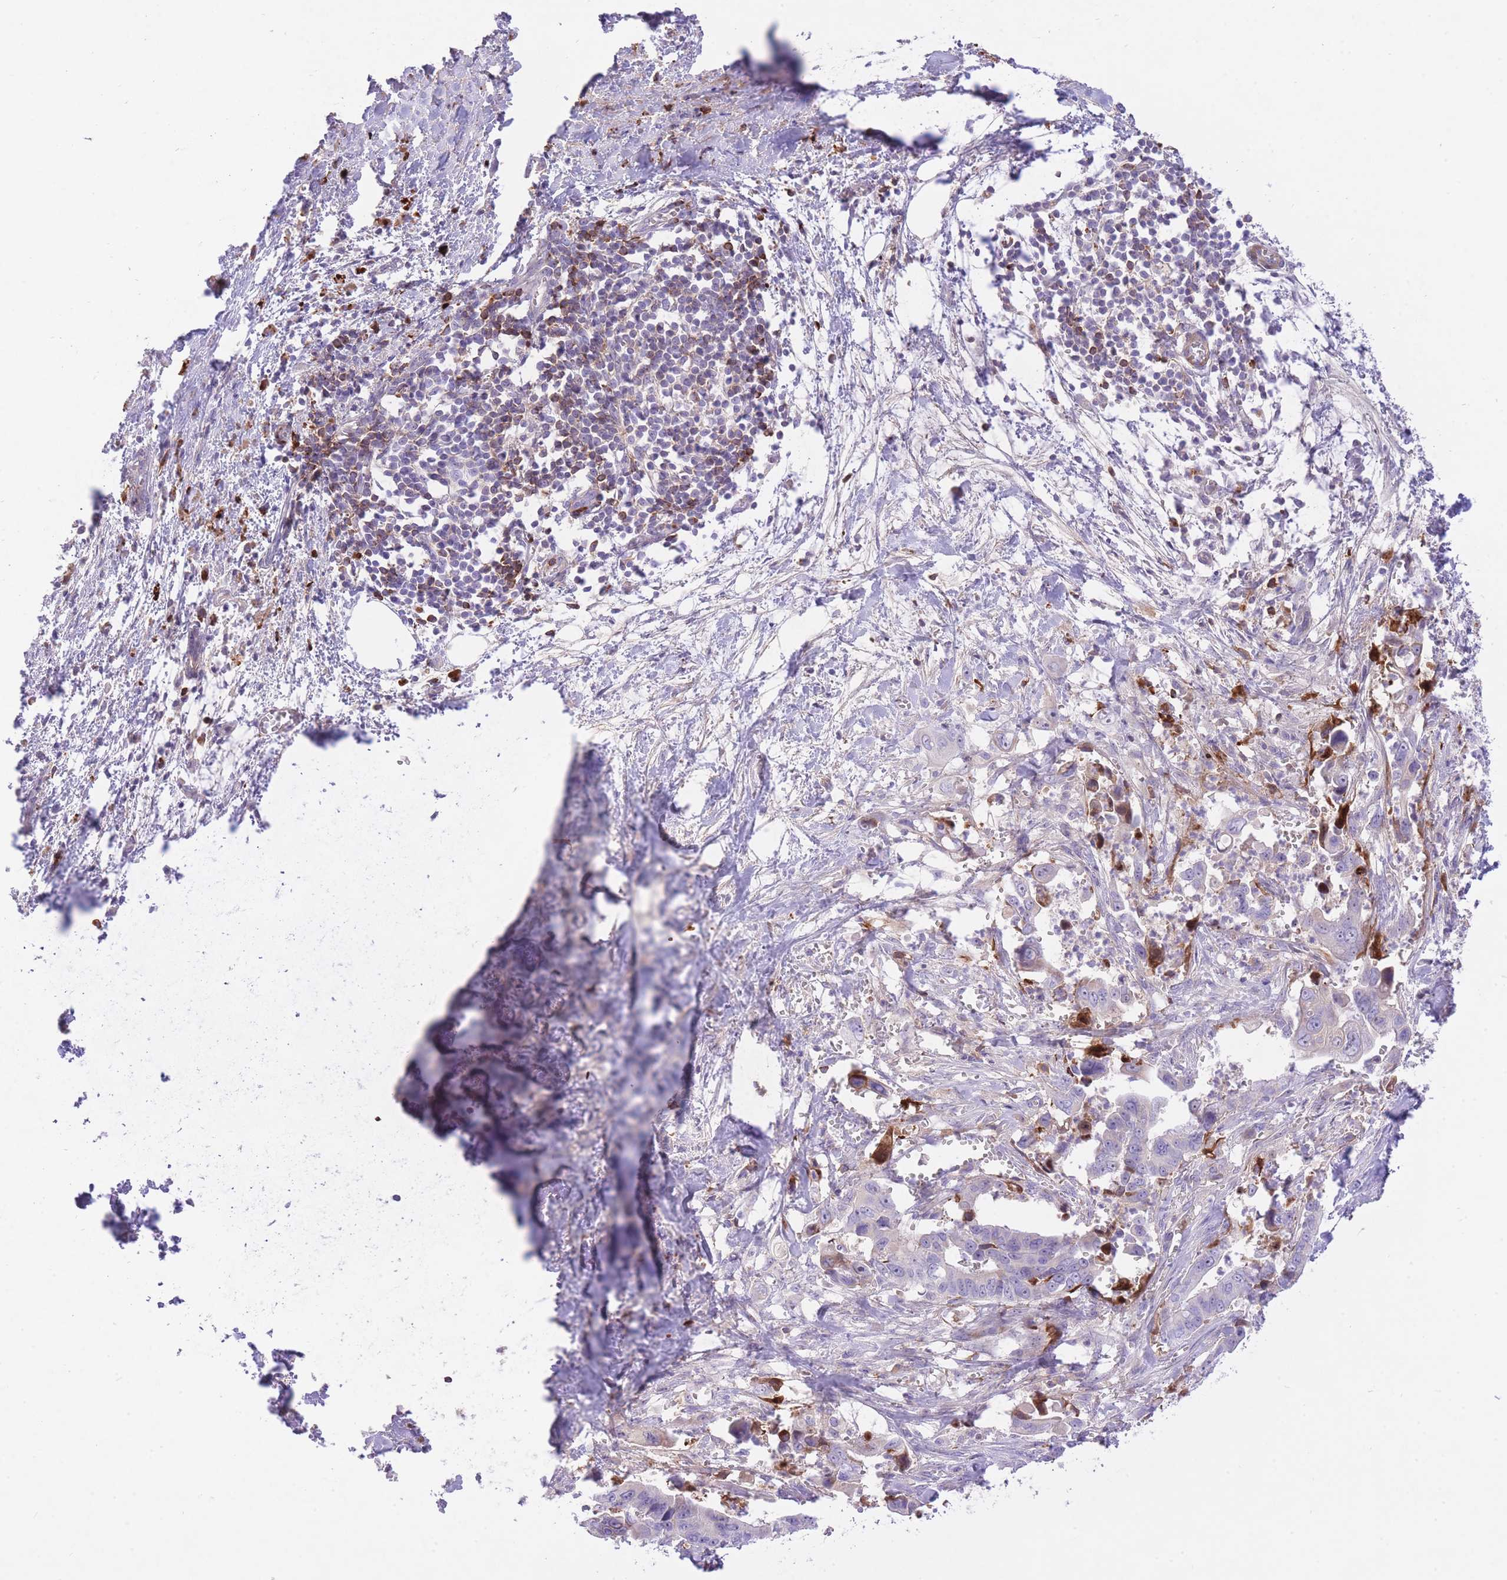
{"staining": {"intensity": "weak", "quantity": "<25%", "location": "cytoplasmic/membranous"}, "tissue": "pancreatic cancer", "cell_type": "Tumor cells", "image_type": "cancer", "snomed": [{"axis": "morphology", "description": "Adenocarcinoma, NOS"}, {"axis": "topography", "description": "Pancreas"}], "caption": "An immunohistochemistry micrograph of adenocarcinoma (pancreatic) is shown. There is no staining in tumor cells of adenocarcinoma (pancreatic). (IHC, brightfield microscopy, high magnification).", "gene": "HRG", "patient": {"sex": "male", "age": 61}}